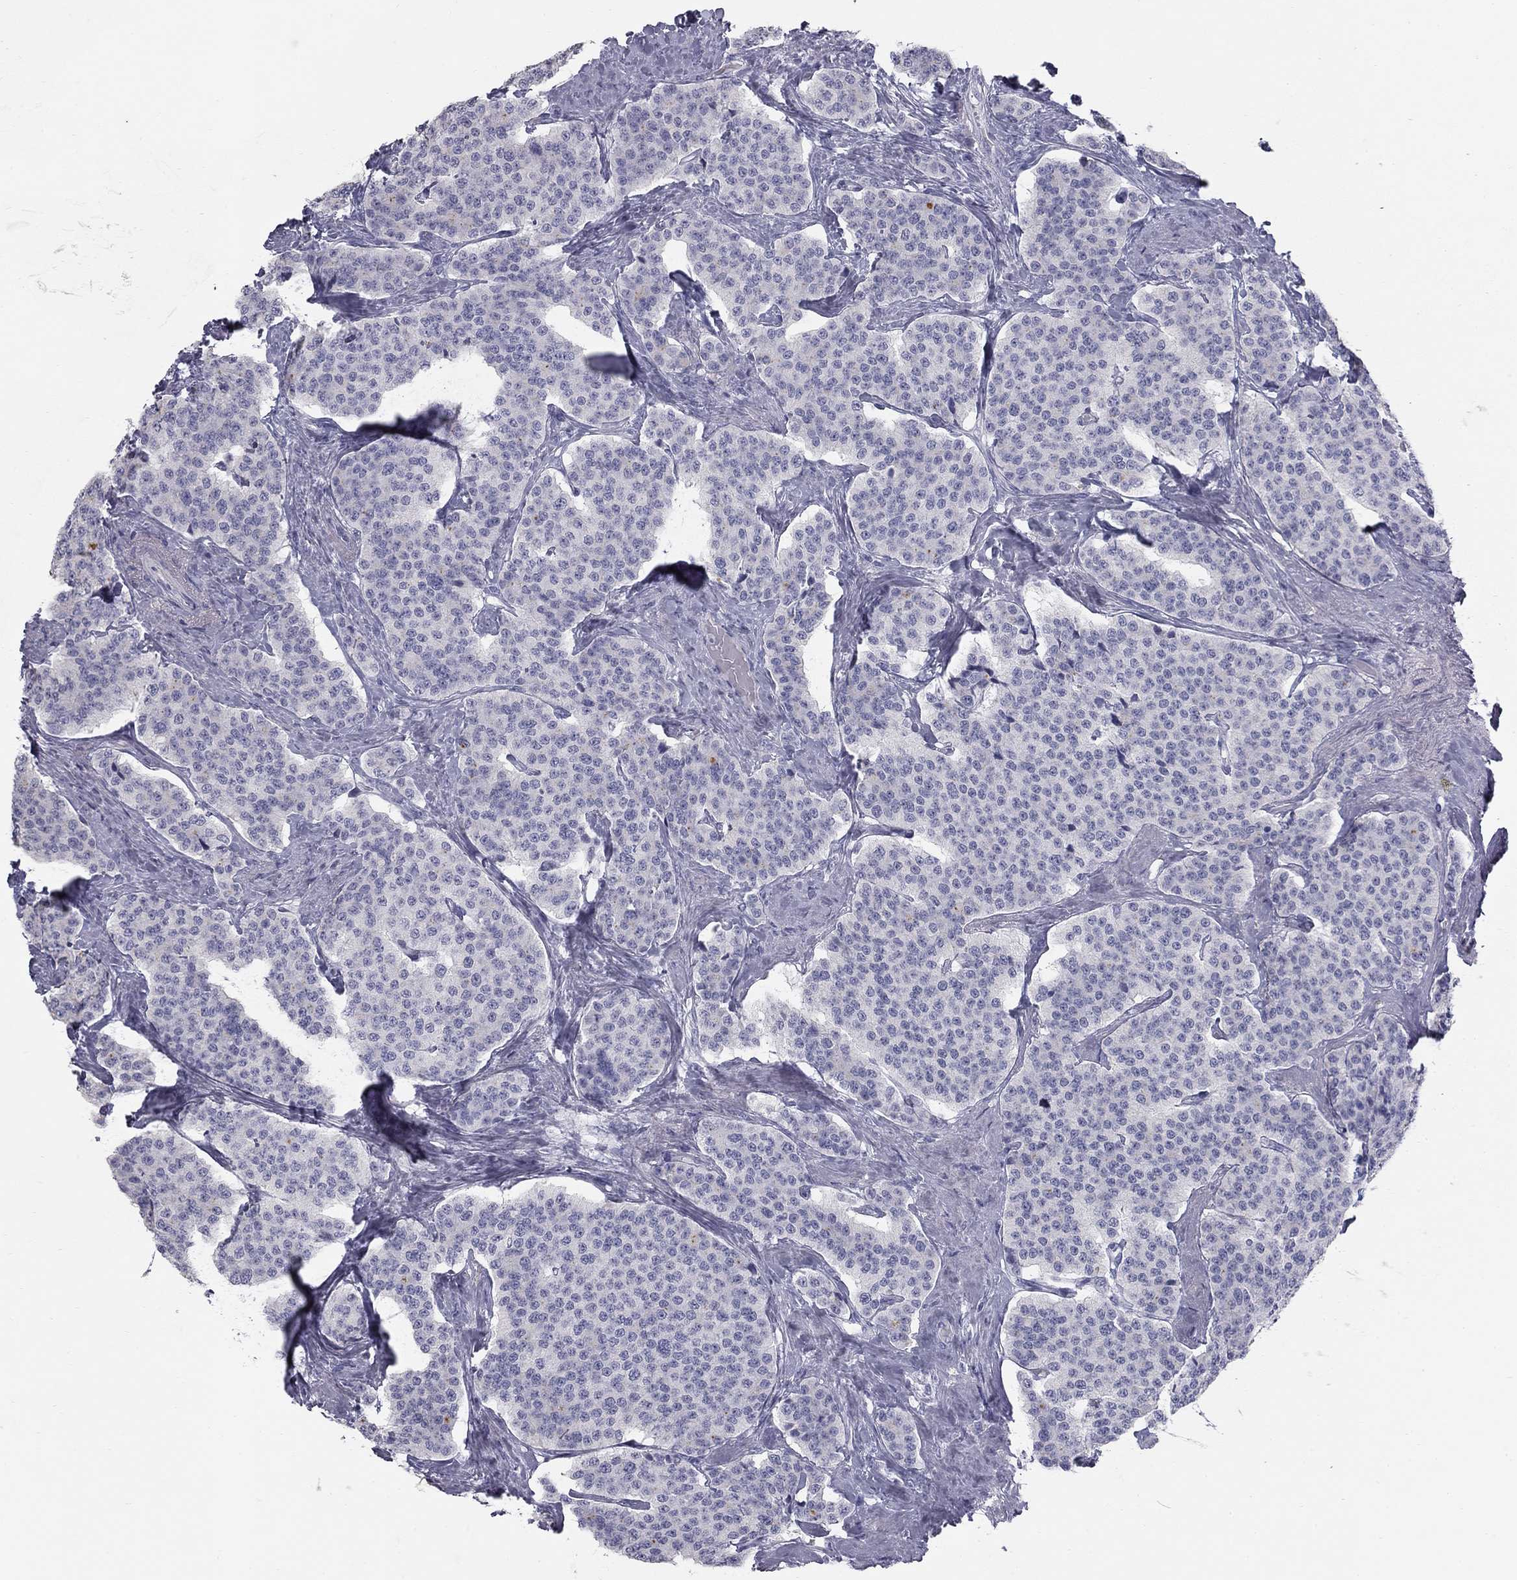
{"staining": {"intensity": "negative", "quantity": "none", "location": "none"}, "tissue": "carcinoid", "cell_type": "Tumor cells", "image_type": "cancer", "snomed": [{"axis": "morphology", "description": "Carcinoid, malignant, NOS"}, {"axis": "topography", "description": "Small intestine"}], "caption": "Immunohistochemistry (IHC) micrograph of neoplastic tissue: malignant carcinoid stained with DAB reveals no significant protein positivity in tumor cells.", "gene": "SULT2B1", "patient": {"sex": "female", "age": 58}}